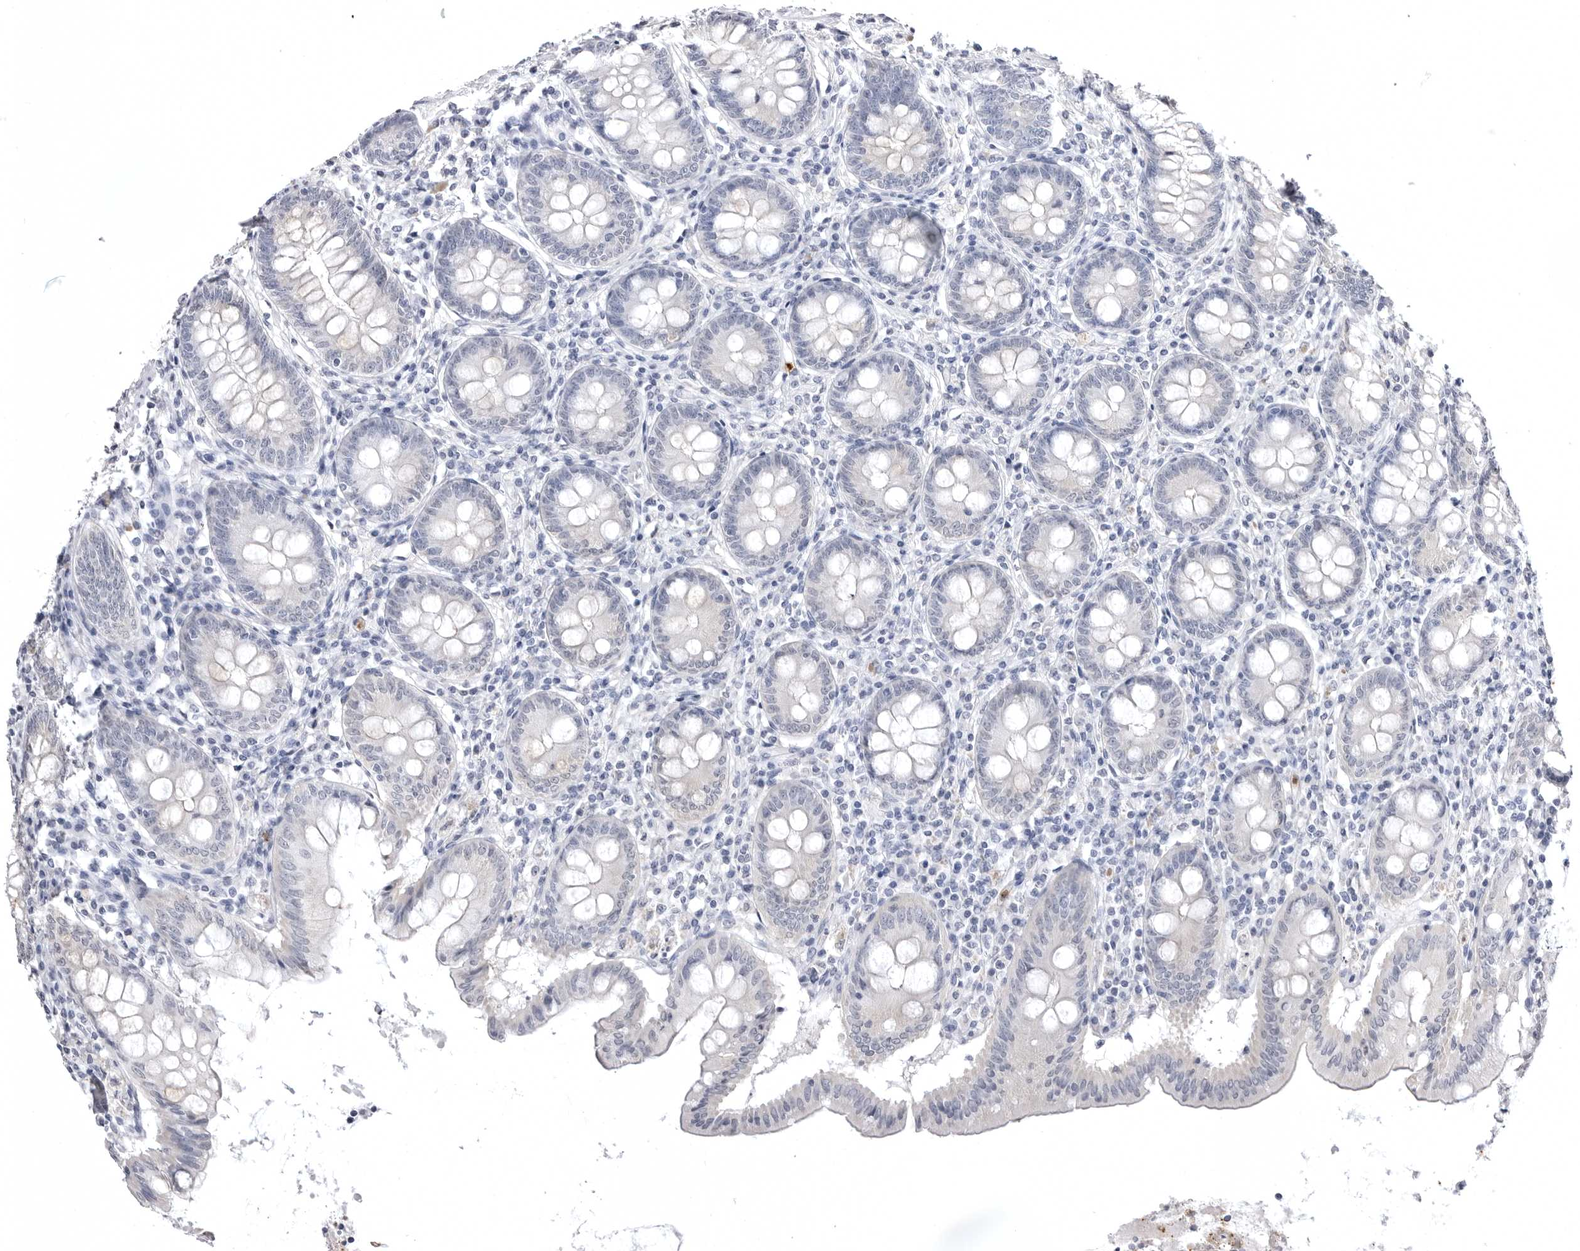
{"staining": {"intensity": "negative", "quantity": "none", "location": "none"}, "tissue": "appendix", "cell_type": "Glandular cells", "image_type": "normal", "snomed": [{"axis": "morphology", "description": "Normal tissue, NOS"}, {"axis": "topography", "description": "Appendix"}], "caption": "IHC photomicrograph of unremarkable appendix: human appendix stained with DAB (3,3'-diaminobenzidine) exhibits no significant protein positivity in glandular cells. (Stains: DAB (3,3'-diaminobenzidine) IHC with hematoxylin counter stain, Microscopy: brightfield microscopy at high magnification).", "gene": "STAP2", "patient": {"sex": "female", "age": 54}}